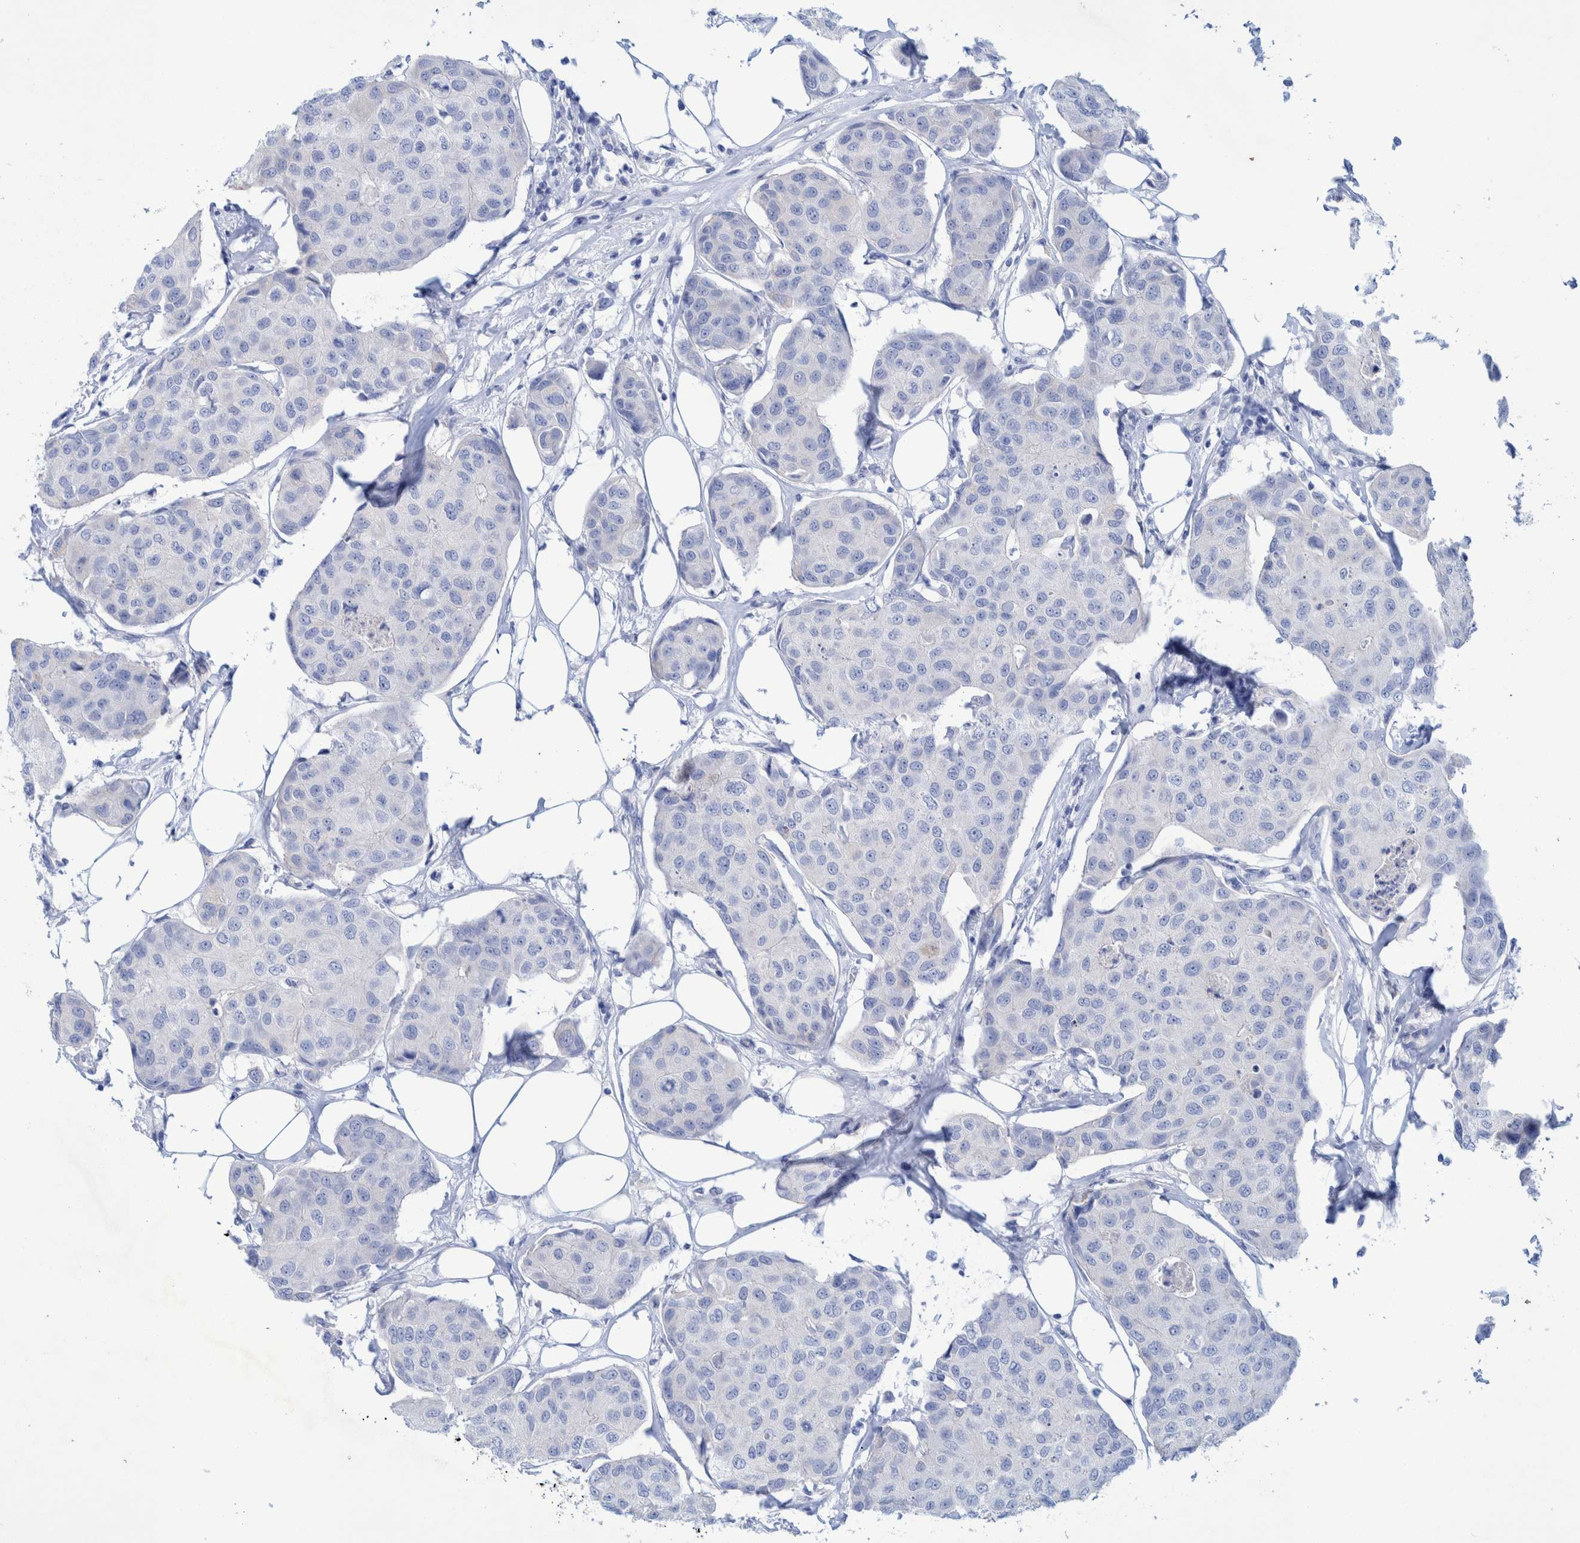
{"staining": {"intensity": "negative", "quantity": "none", "location": "none"}, "tissue": "breast cancer", "cell_type": "Tumor cells", "image_type": "cancer", "snomed": [{"axis": "morphology", "description": "Duct carcinoma"}, {"axis": "topography", "description": "Breast"}], "caption": "Image shows no protein staining in tumor cells of breast cancer (intraductal carcinoma) tissue. The staining was performed using DAB to visualize the protein expression in brown, while the nuclei were stained in blue with hematoxylin (Magnification: 20x).", "gene": "PERP", "patient": {"sex": "female", "age": 80}}